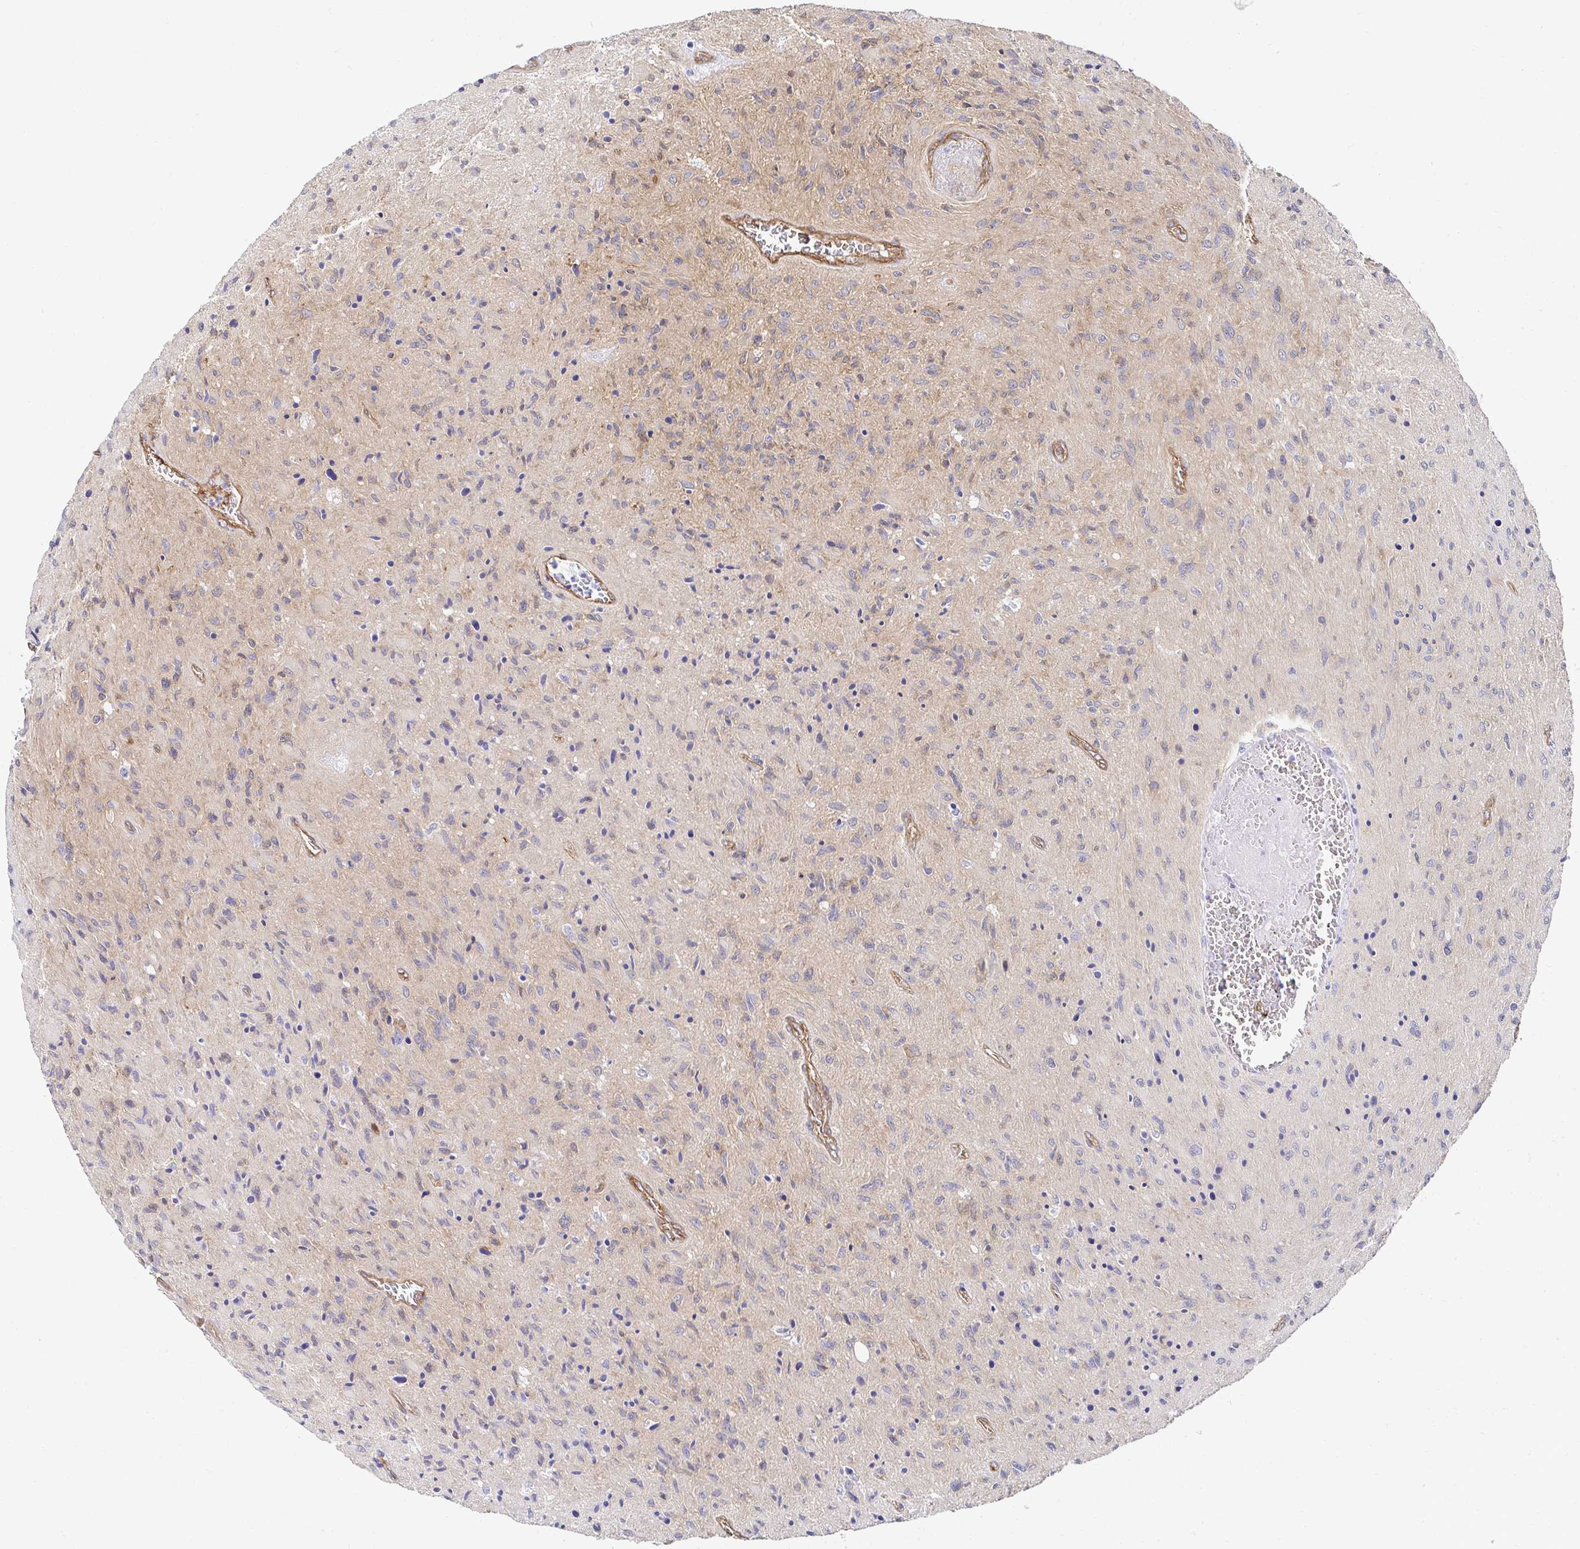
{"staining": {"intensity": "weak", "quantity": "25%-75%", "location": "cytoplasmic/membranous"}, "tissue": "glioma", "cell_type": "Tumor cells", "image_type": "cancer", "snomed": [{"axis": "morphology", "description": "Glioma, malignant, High grade"}, {"axis": "topography", "description": "Brain"}], "caption": "Immunohistochemistry micrograph of neoplastic tissue: human glioma stained using IHC exhibits low levels of weak protein expression localized specifically in the cytoplasmic/membranous of tumor cells, appearing as a cytoplasmic/membranous brown color.", "gene": "CTTN", "patient": {"sex": "male", "age": 54}}